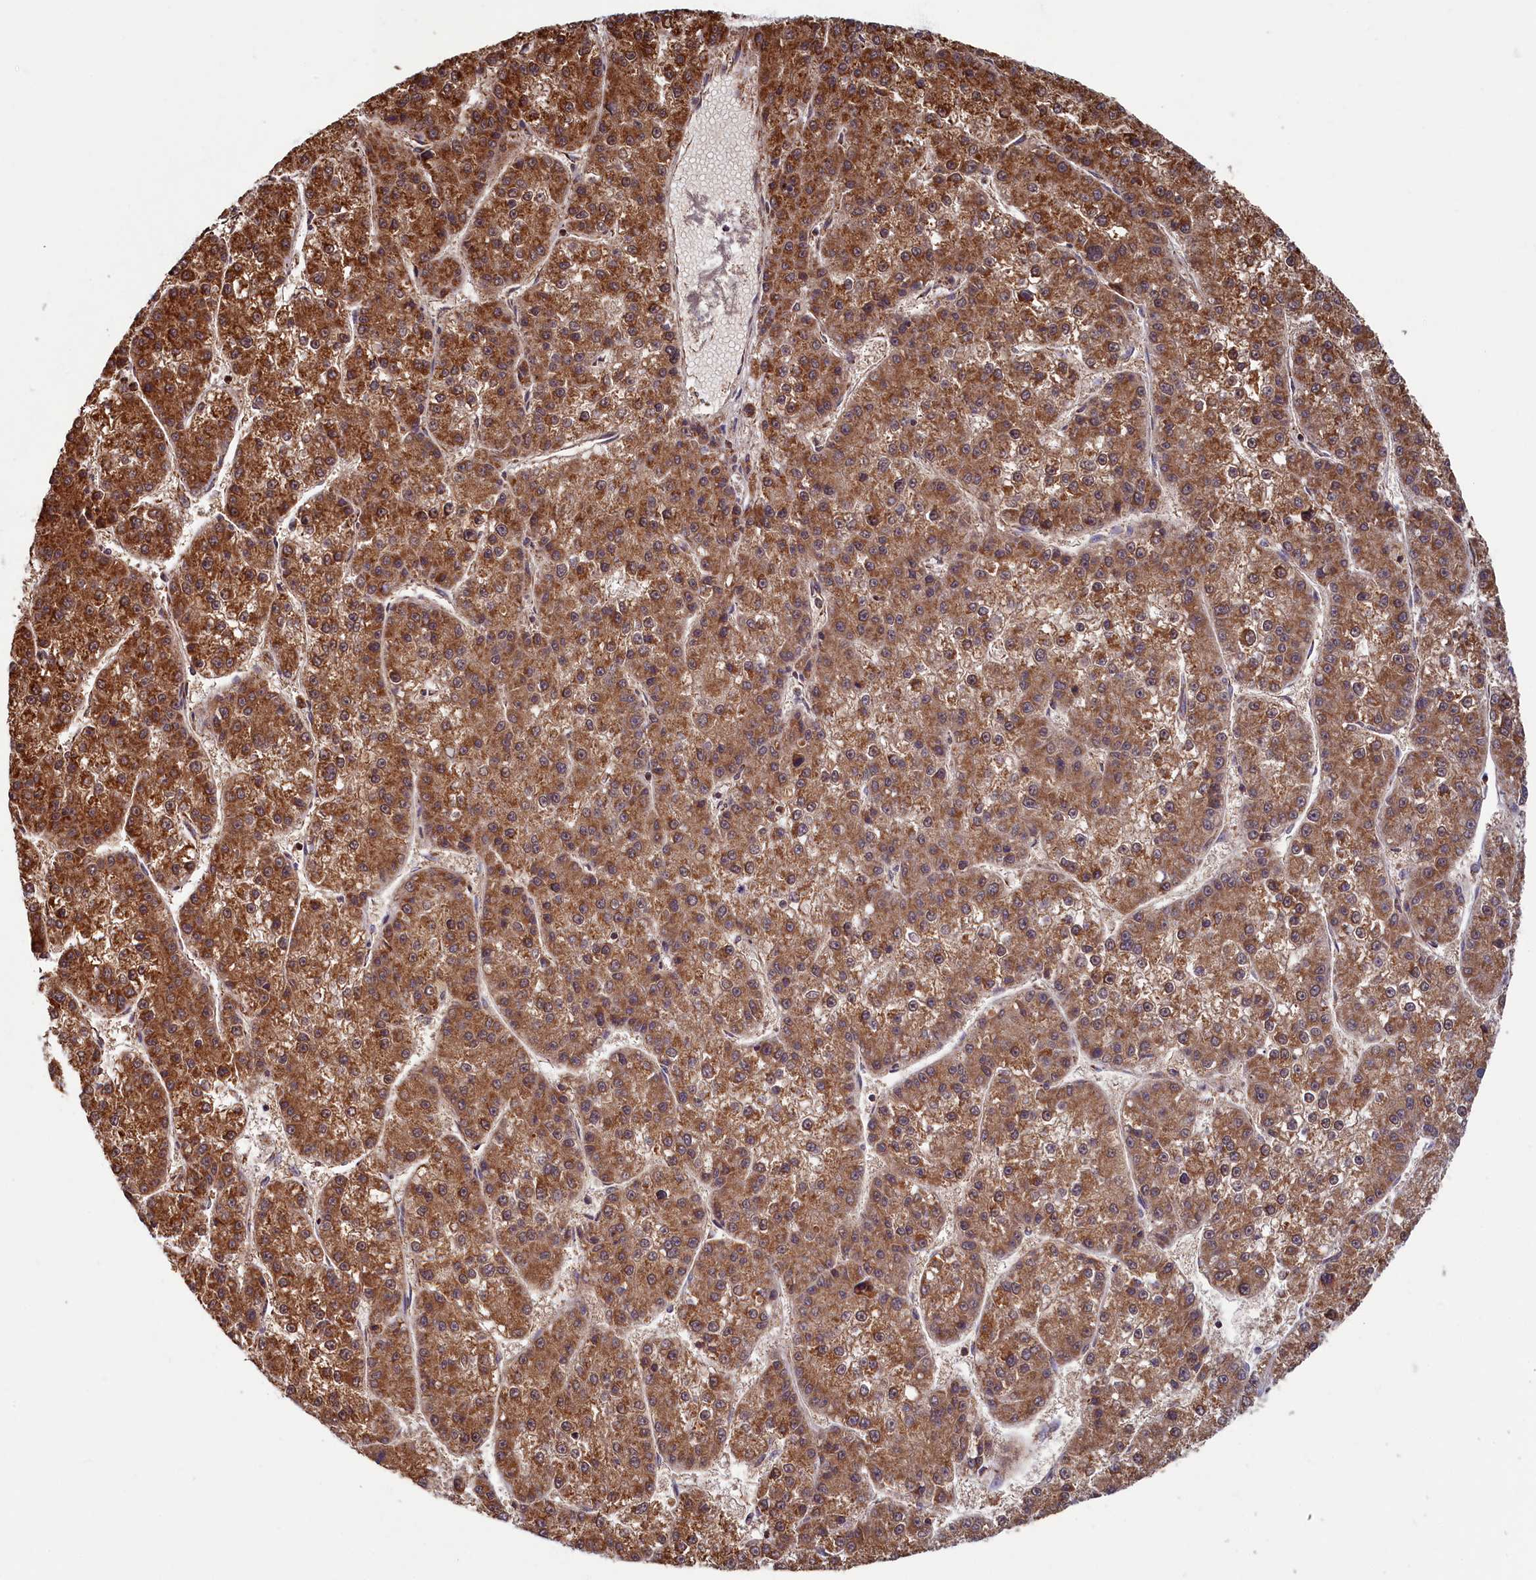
{"staining": {"intensity": "strong", "quantity": ">75%", "location": "cytoplasmic/membranous"}, "tissue": "liver cancer", "cell_type": "Tumor cells", "image_type": "cancer", "snomed": [{"axis": "morphology", "description": "Carcinoma, Hepatocellular, NOS"}, {"axis": "topography", "description": "Liver"}], "caption": "Liver cancer stained for a protein shows strong cytoplasmic/membranous positivity in tumor cells.", "gene": "SPR", "patient": {"sex": "female", "age": 73}}